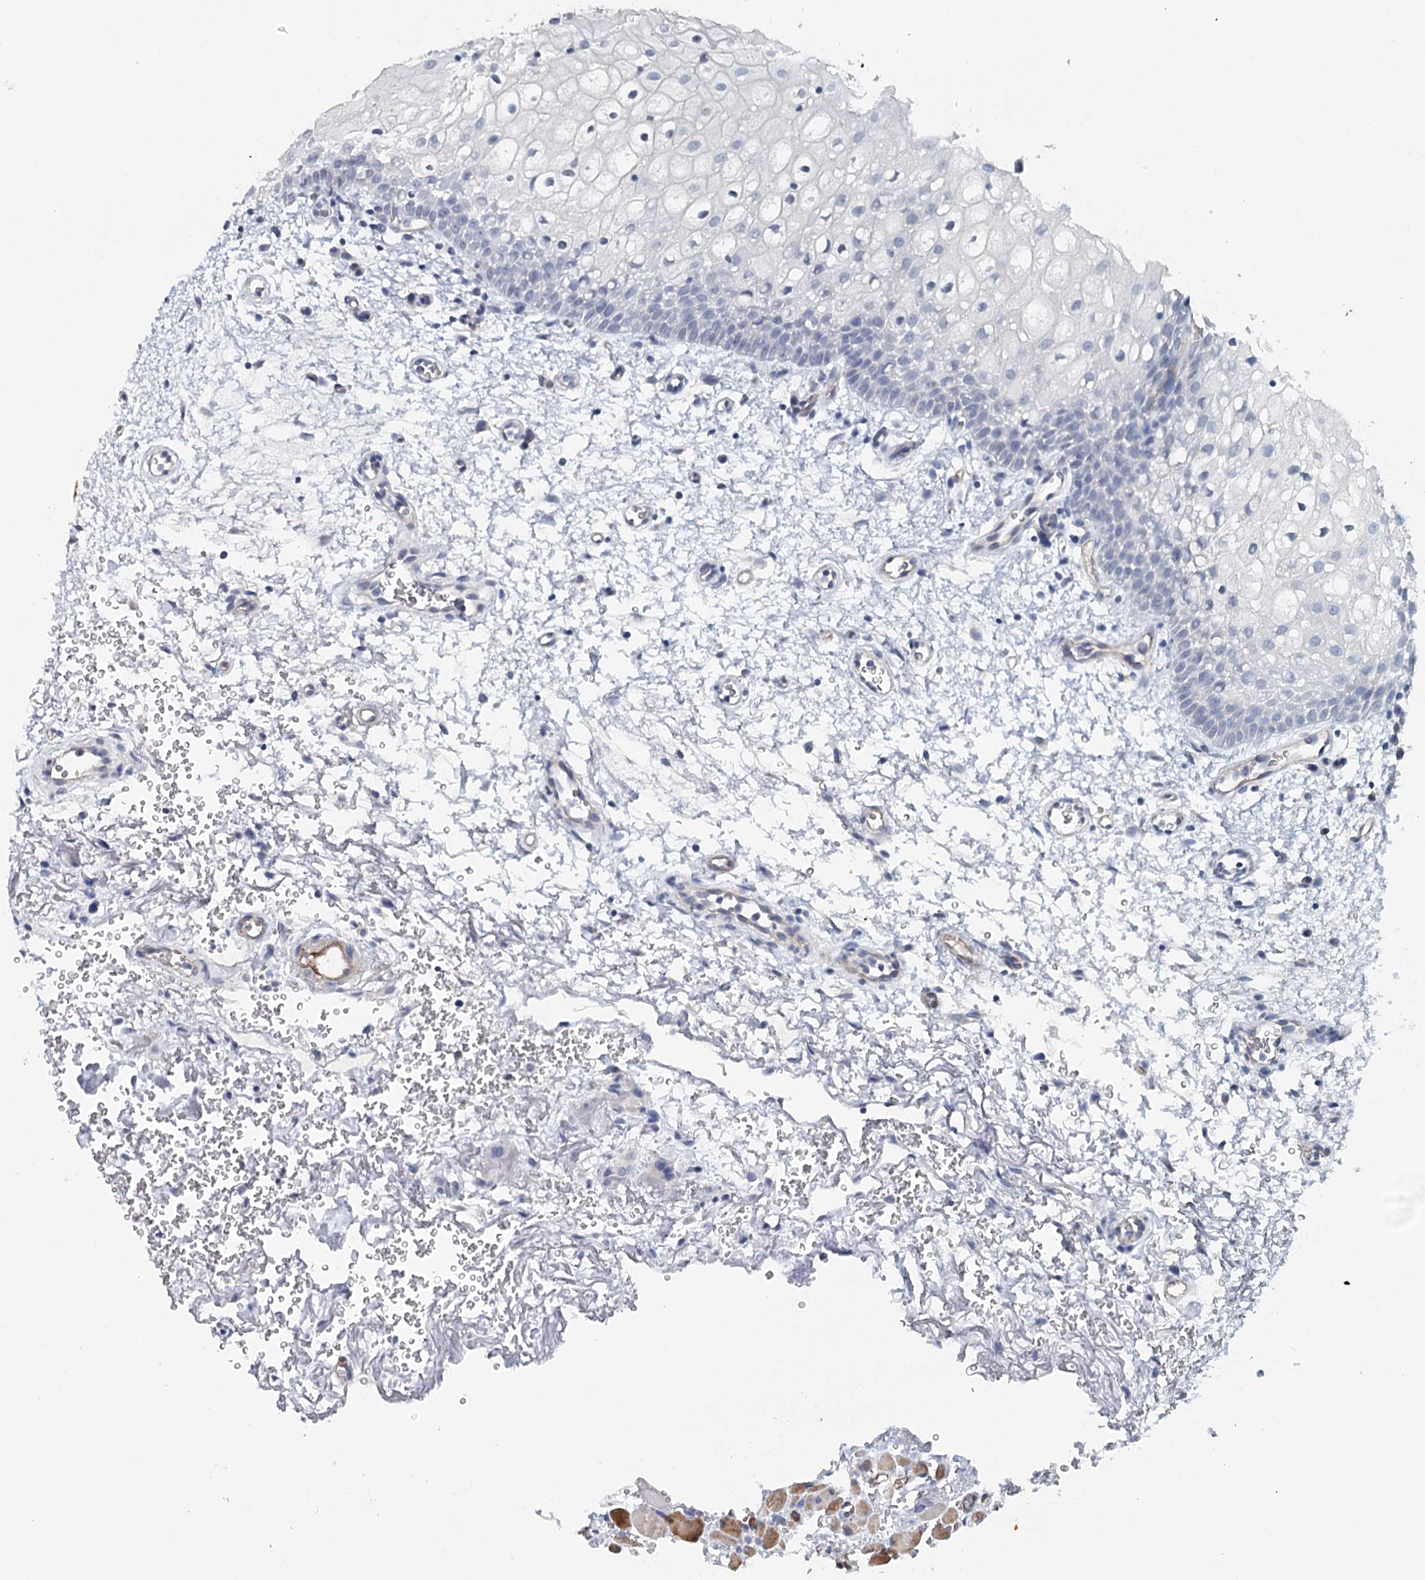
{"staining": {"intensity": "negative", "quantity": "none", "location": "none"}, "tissue": "oral mucosa", "cell_type": "Squamous epithelial cells", "image_type": "normal", "snomed": [{"axis": "morphology", "description": "Normal tissue, NOS"}, {"axis": "morphology", "description": "Squamous cell carcinoma, NOS"}, {"axis": "topography", "description": "Oral tissue"}, {"axis": "topography", "description": "Head-Neck"}], "caption": "The image reveals no staining of squamous epithelial cells in benign oral mucosa.", "gene": "SYNPO", "patient": {"sex": "male", "age": 68}}